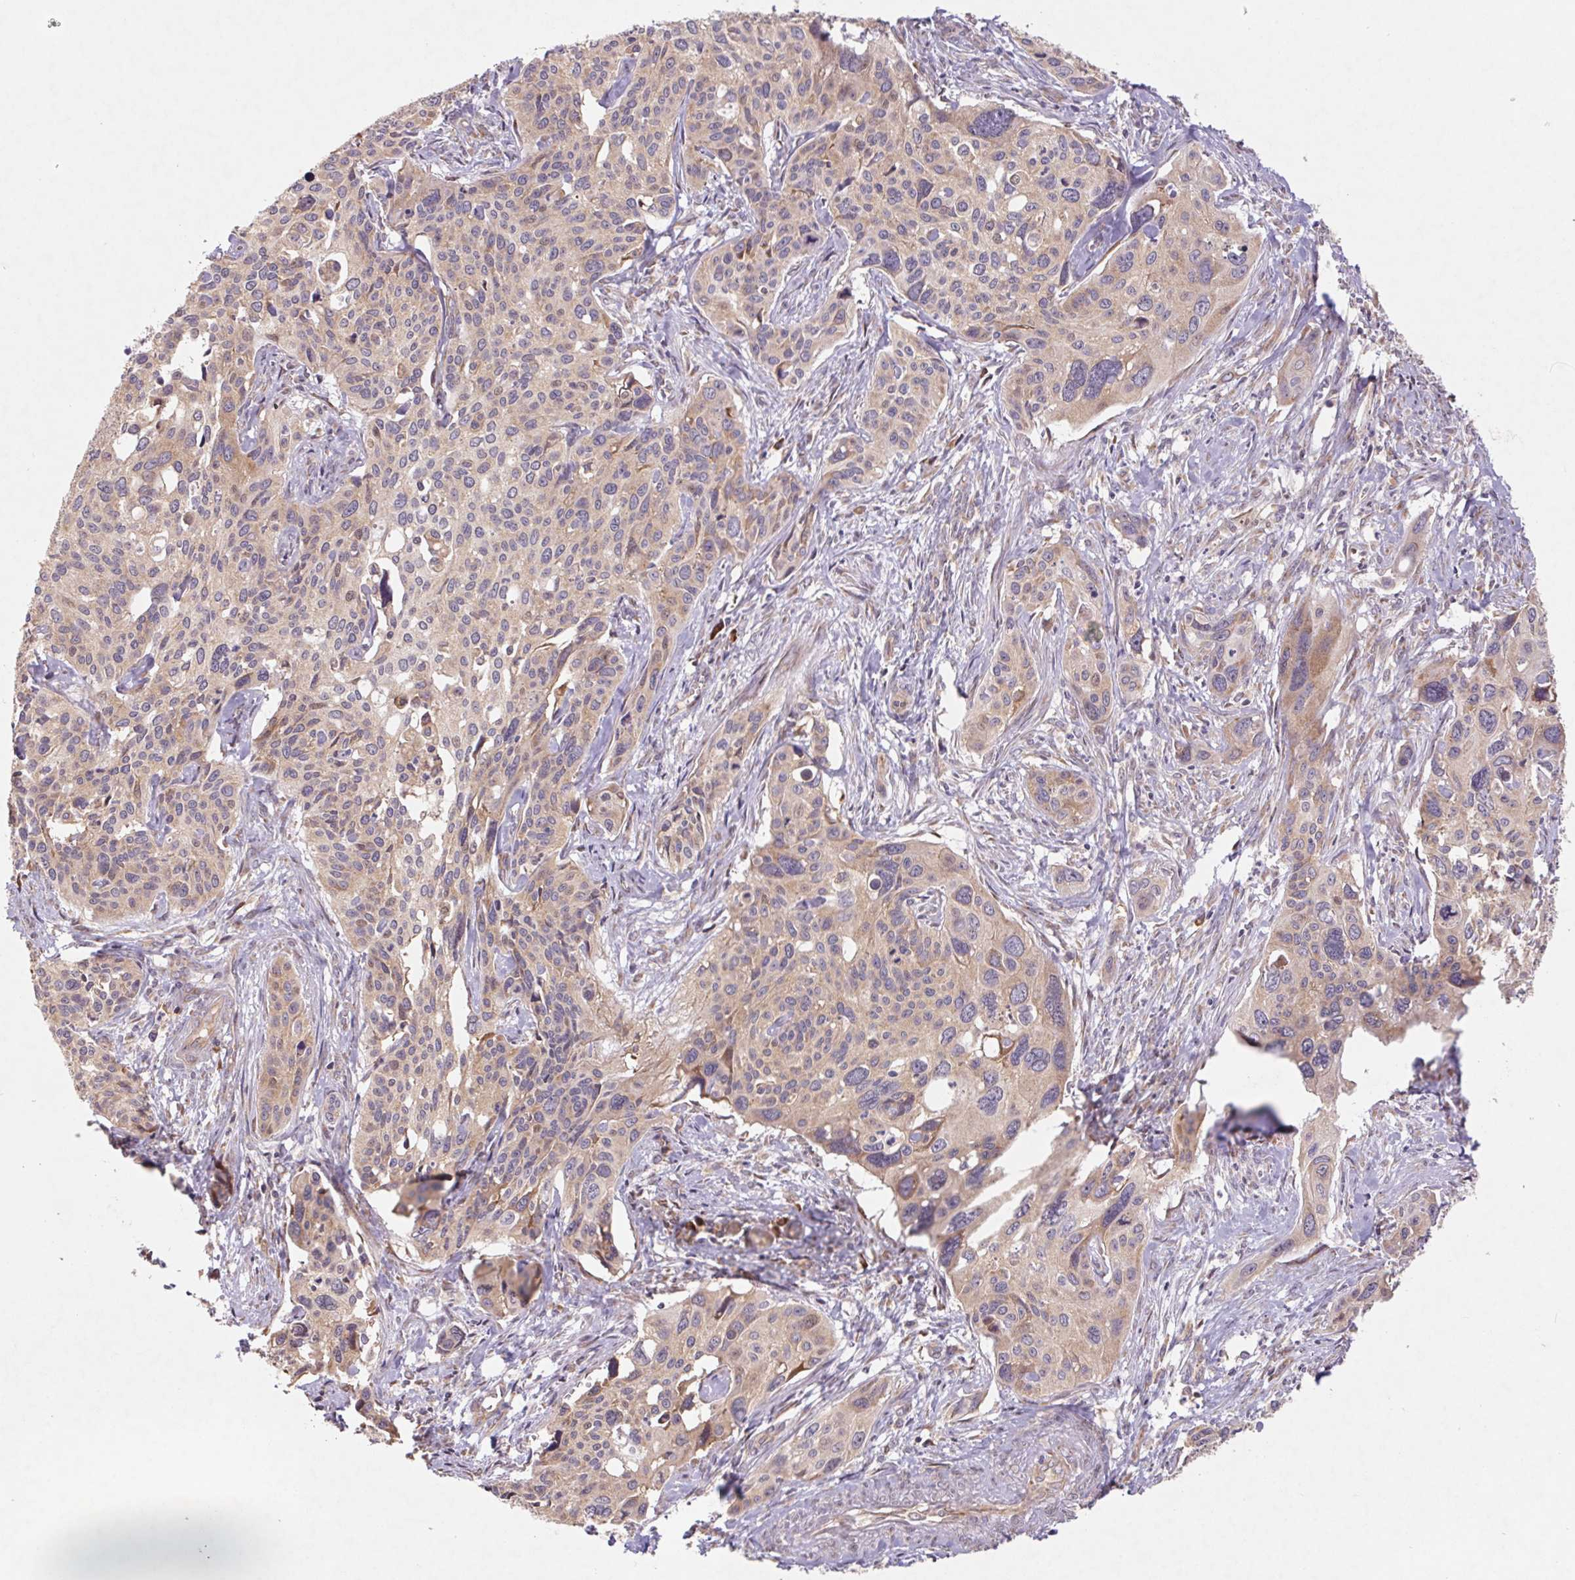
{"staining": {"intensity": "weak", "quantity": "25%-75%", "location": "cytoplasmic/membranous"}, "tissue": "cervical cancer", "cell_type": "Tumor cells", "image_type": "cancer", "snomed": [{"axis": "morphology", "description": "Squamous cell carcinoma, NOS"}, {"axis": "topography", "description": "Cervix"}], "caption": "Human cervical cancer stained for a protein (brown) shows weak cytoplasmic/membranous positive staining in about 25%-75% of tumor cells.", "gene": "RPL27A", "patient": {"sex": "female", "age": 31}}